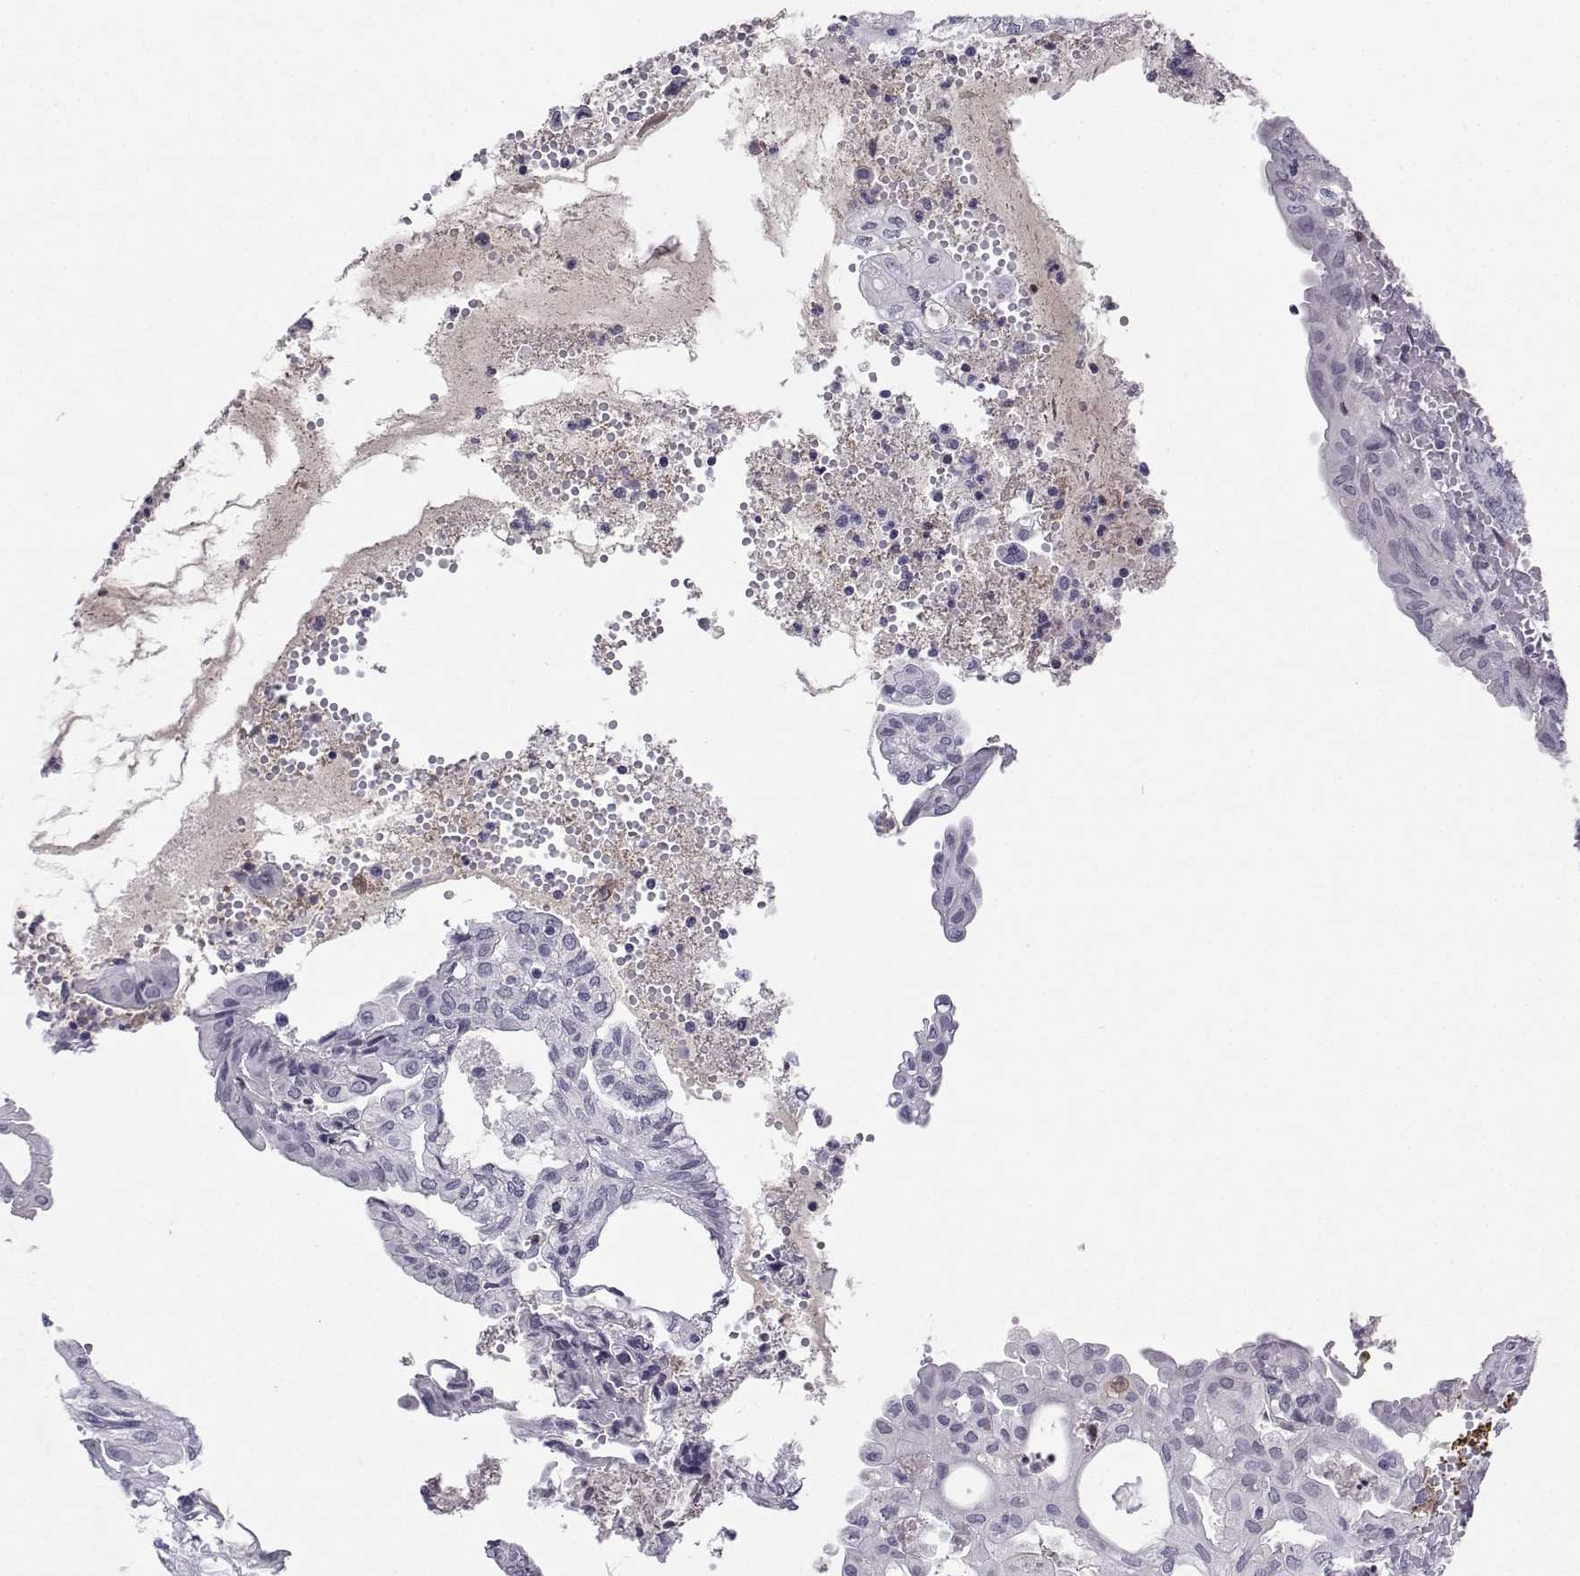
{"staining": {"intensity": "negative", "quantity": "none", "location": "none"}, "tissue": "endometrial cancer", "cell_type": "Tumor cells", "image_type": "cancer", "snomed": [{"axis": "morphology", "description": "Adenocarcinoma, NOS"}, {"axis": "topography", "description": "Endometrium"}], "caption": "Image shows no protein staining in tumor cells of endometrial cancer tissue.", "gene": "LHX1", "patient": {"sex": "female", "age": 68}}